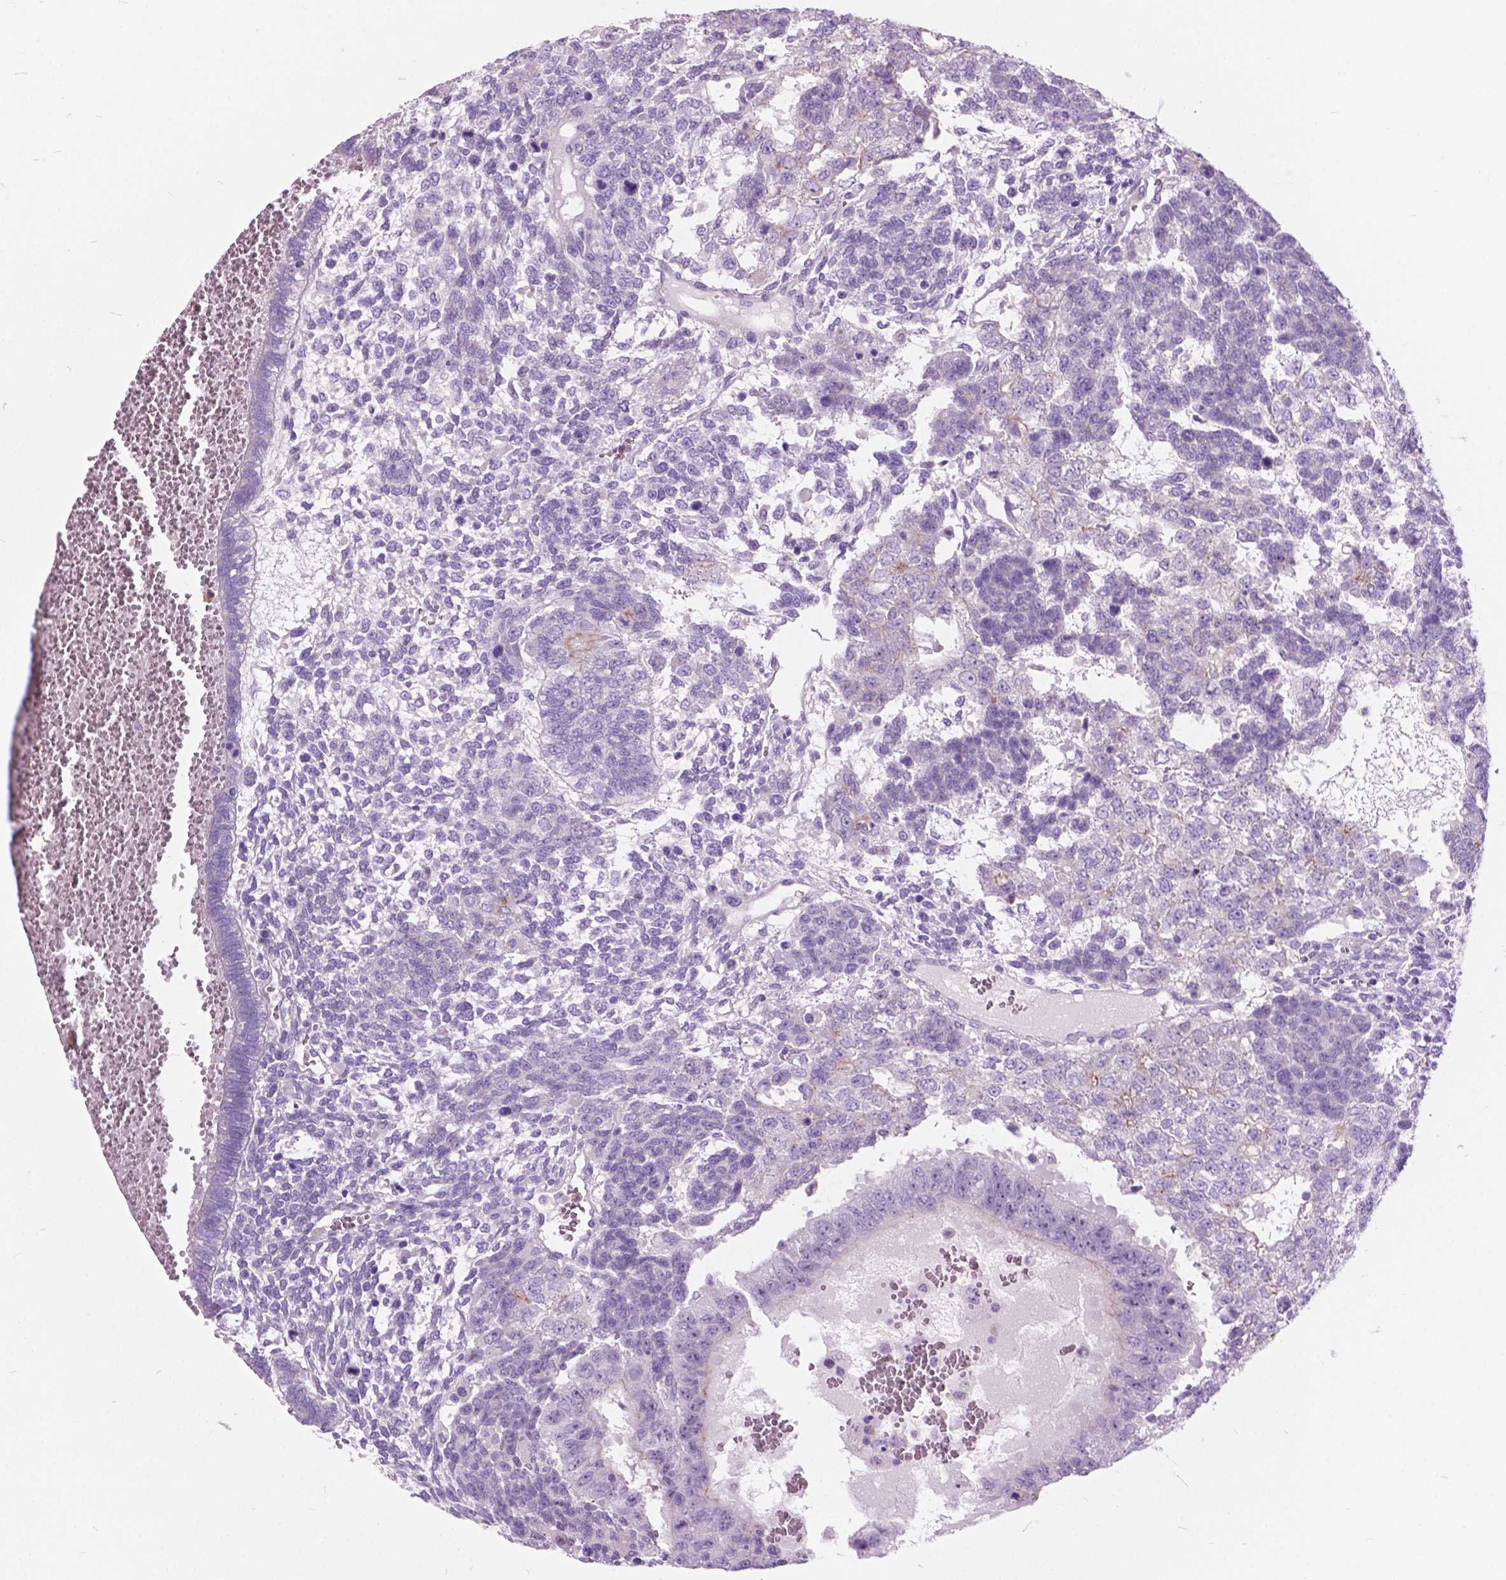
{"staining": {"intensity": "negative", "quantity": "none", "location": "none"}, "tissue": "testis cancer", "cell_type": "Tumor cells", "image_type": "cancer", "snomed": [{"axis": "morphology", "description": "Normal tissue, NOS"}, {"axis": "morphology", "description": "Carcinoma, Embryonal, NOS"}, {"axis": "topography", "description": "Testis"}, {"axis": "topography", "description": "Epididymis"}], "caption": "Immunohistochemistry of human testis cancer displays no expression in tumor cells.", "gene": "PRR35", "patient": {"sex": "male", "age": 23}}